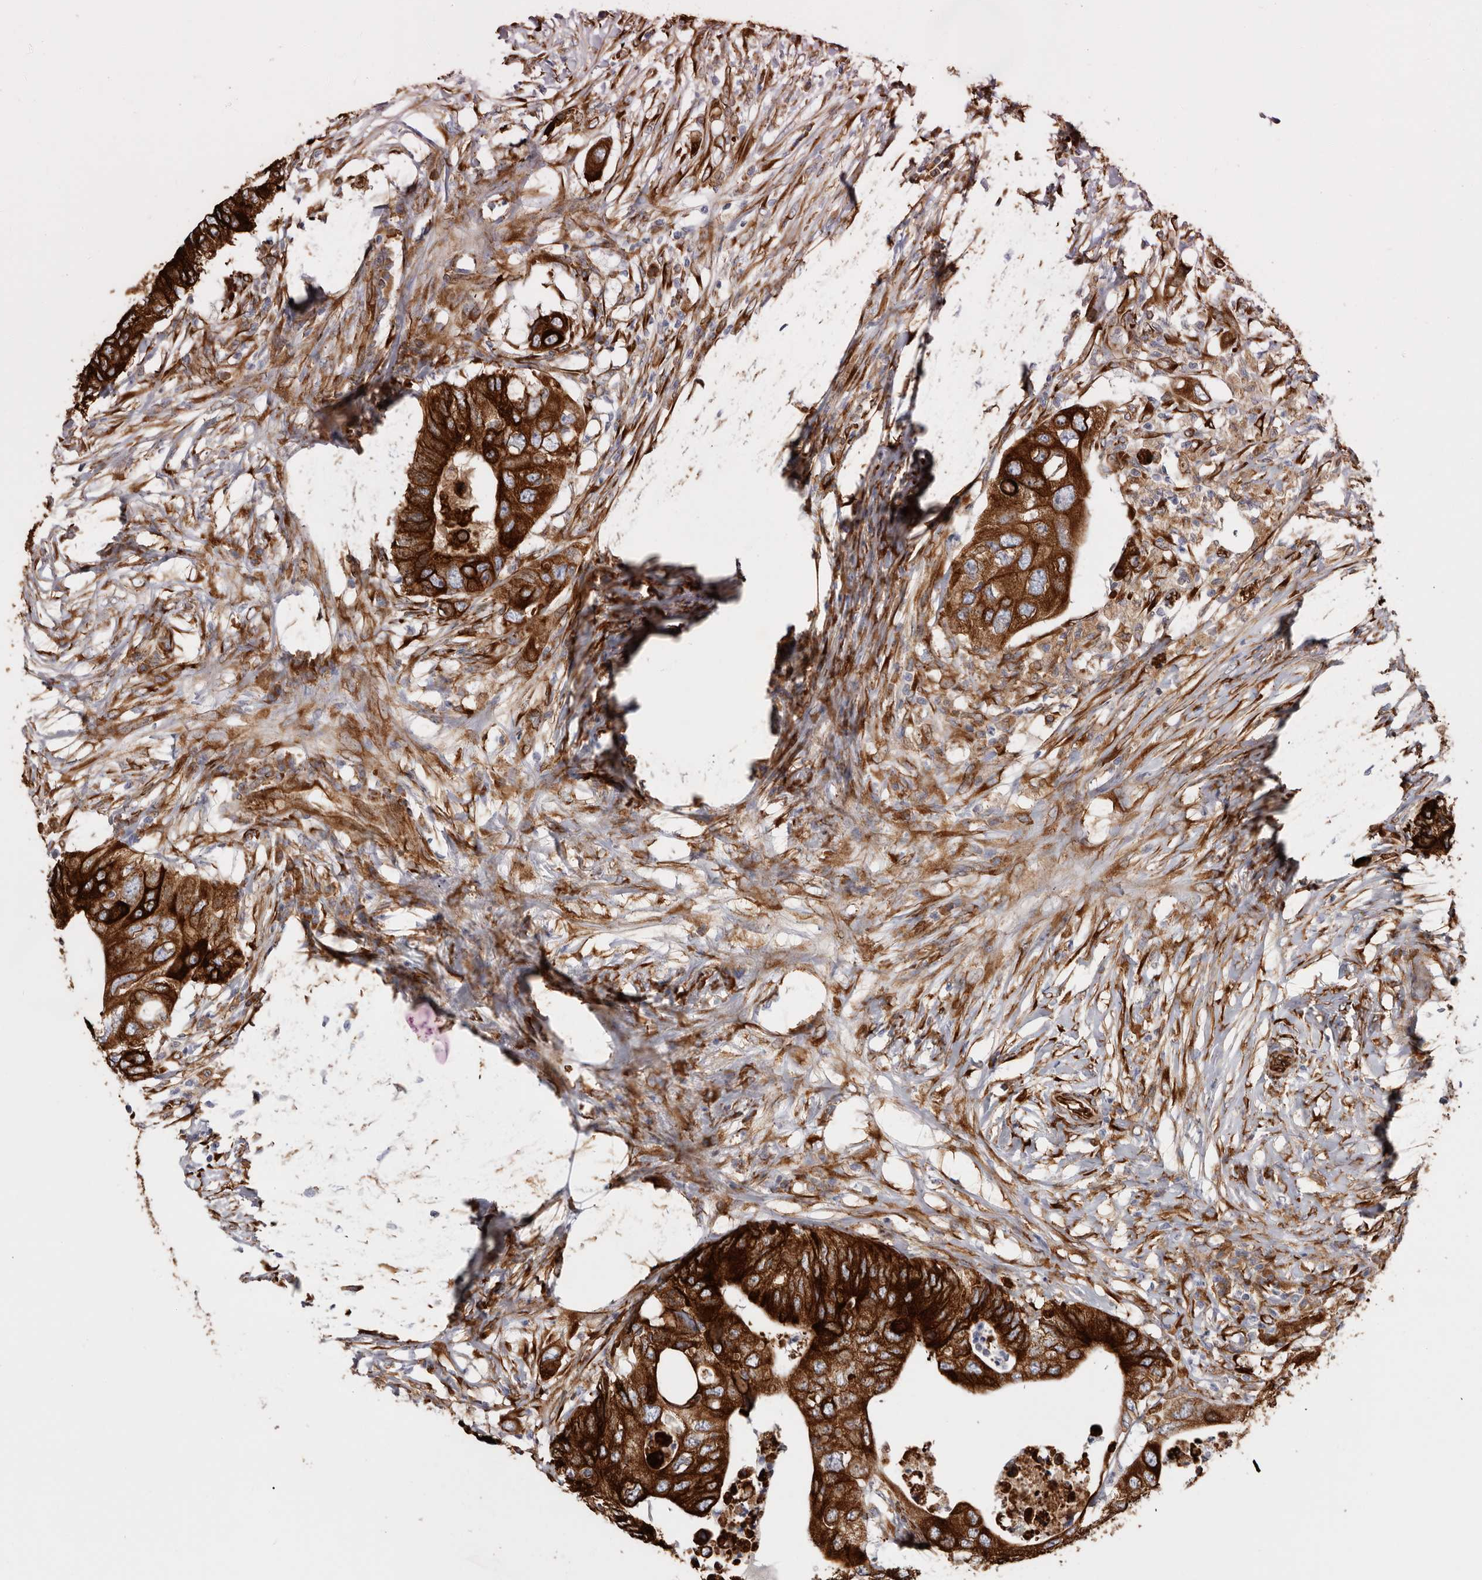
{"staining": {"intensity": "strong", "quantity": ">75%", "location": "cytoplasmic/membranous"}, "tissue": "colorectal cancer", "cell_type": "Tumor cells", "image_type": "cancer", "snomed": [{"axis": "morphology", "description": "Adenocarcinoma, NOS"}, {"axis": "topography", "description": "Colon"}], "caption": "Colorectal cancer was stained to show a protein in brown. There is high levels of strong cytoplasmic/membranous staining in approximately >75% of tumor cells.", "gene": "SEMA3E", "patient": {"sex": "male", "age": 71}}